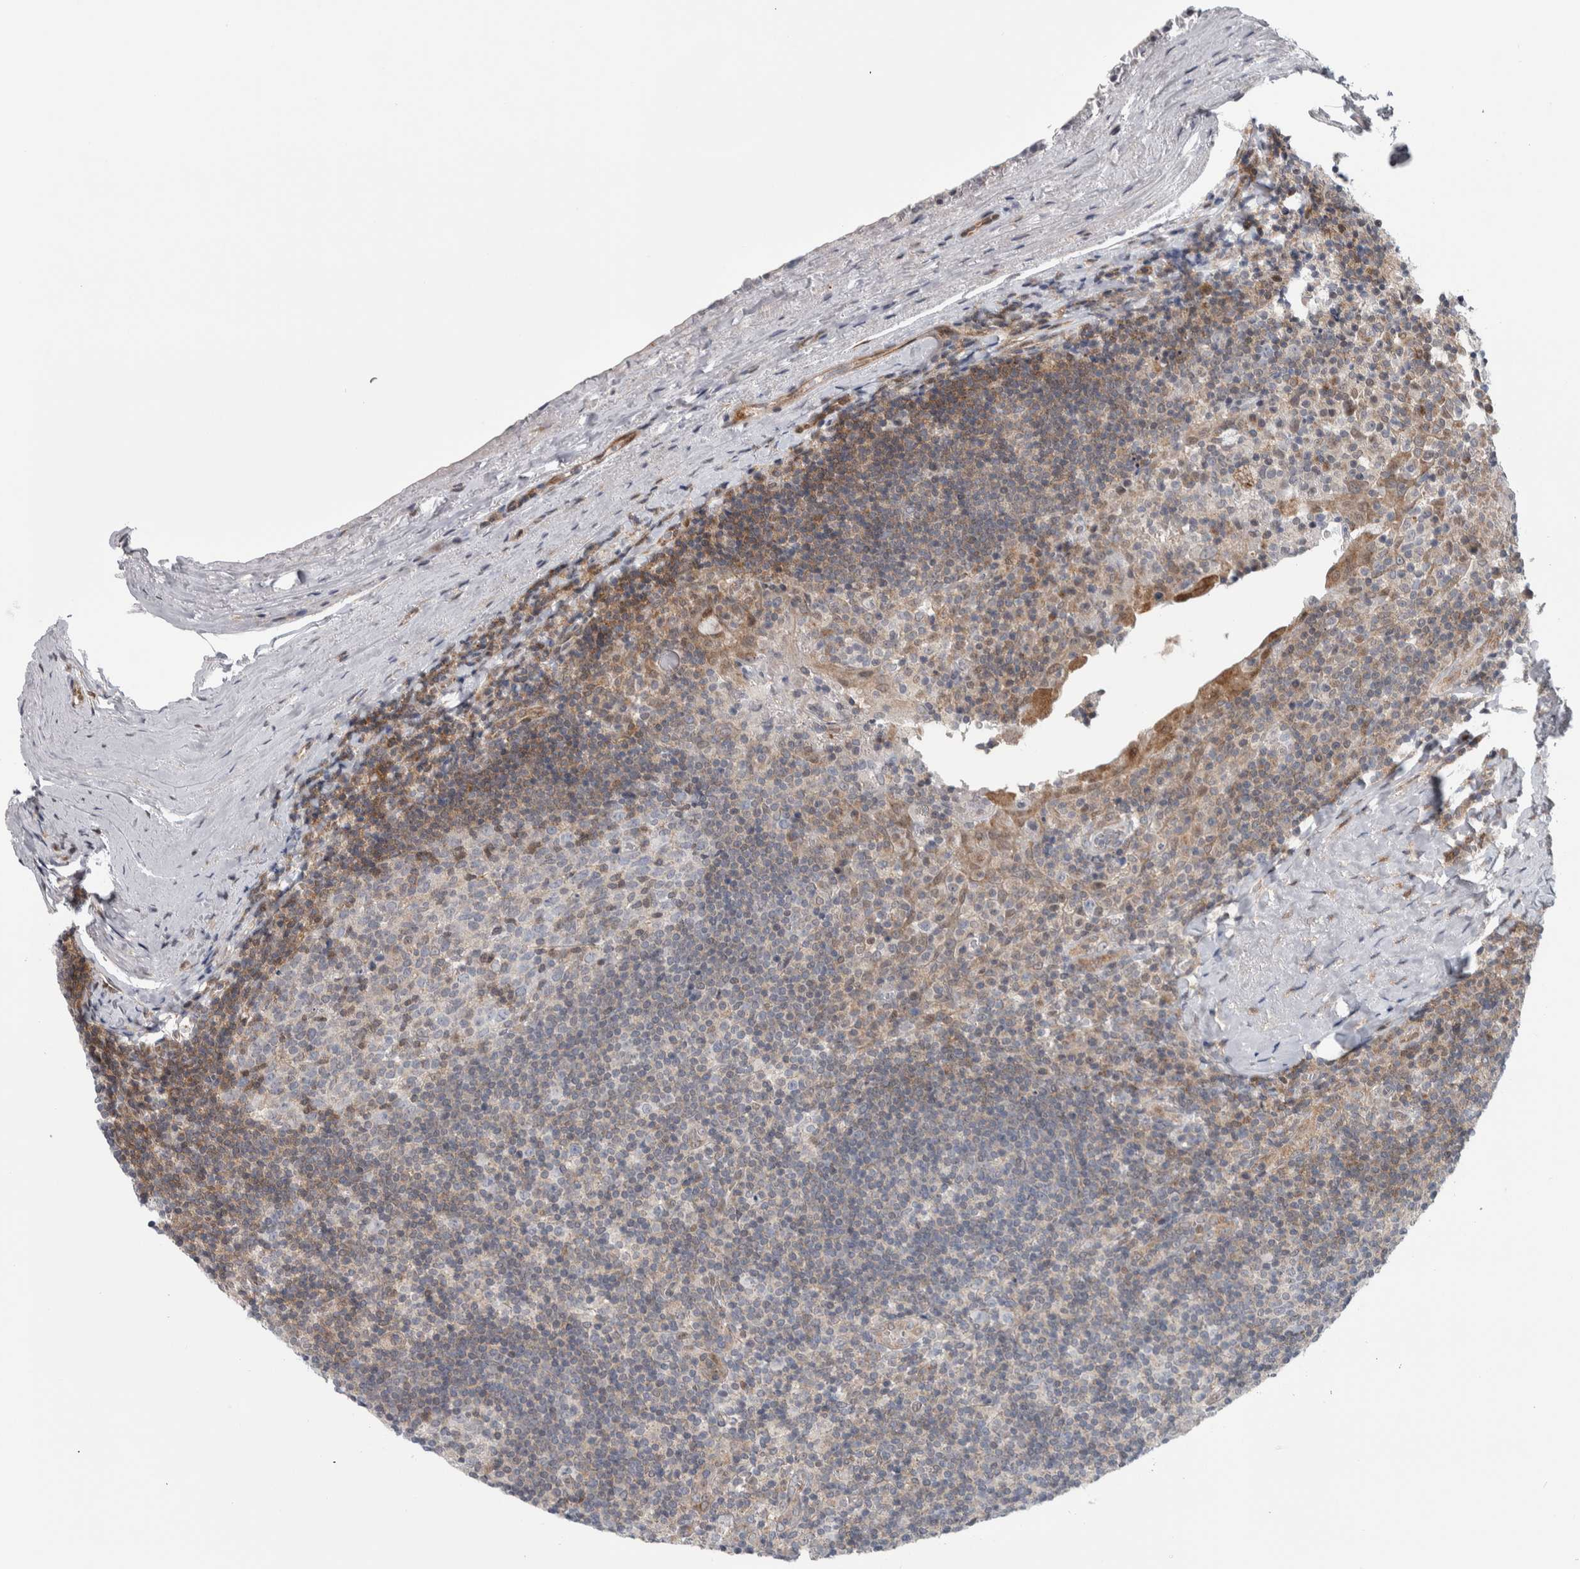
{"staining": {"intensity": "weak", "quantity": "<25%", "location": "cytoplasmic/membranous"}, "tissue": "tonsil", "cell_type": "Germinal center cells", "image_type": "normal", "snomed": [{"axis": "morphology", "description": "Normal tissue, NOS"}, {"axis": "topography", "description": "Tonsil"}], "caption": "The immunohistochemistry image has no significant staining in germinal center cells of tonsil.", "gene": "PTPA", "patient": {"sex": "male", "age": 37}}